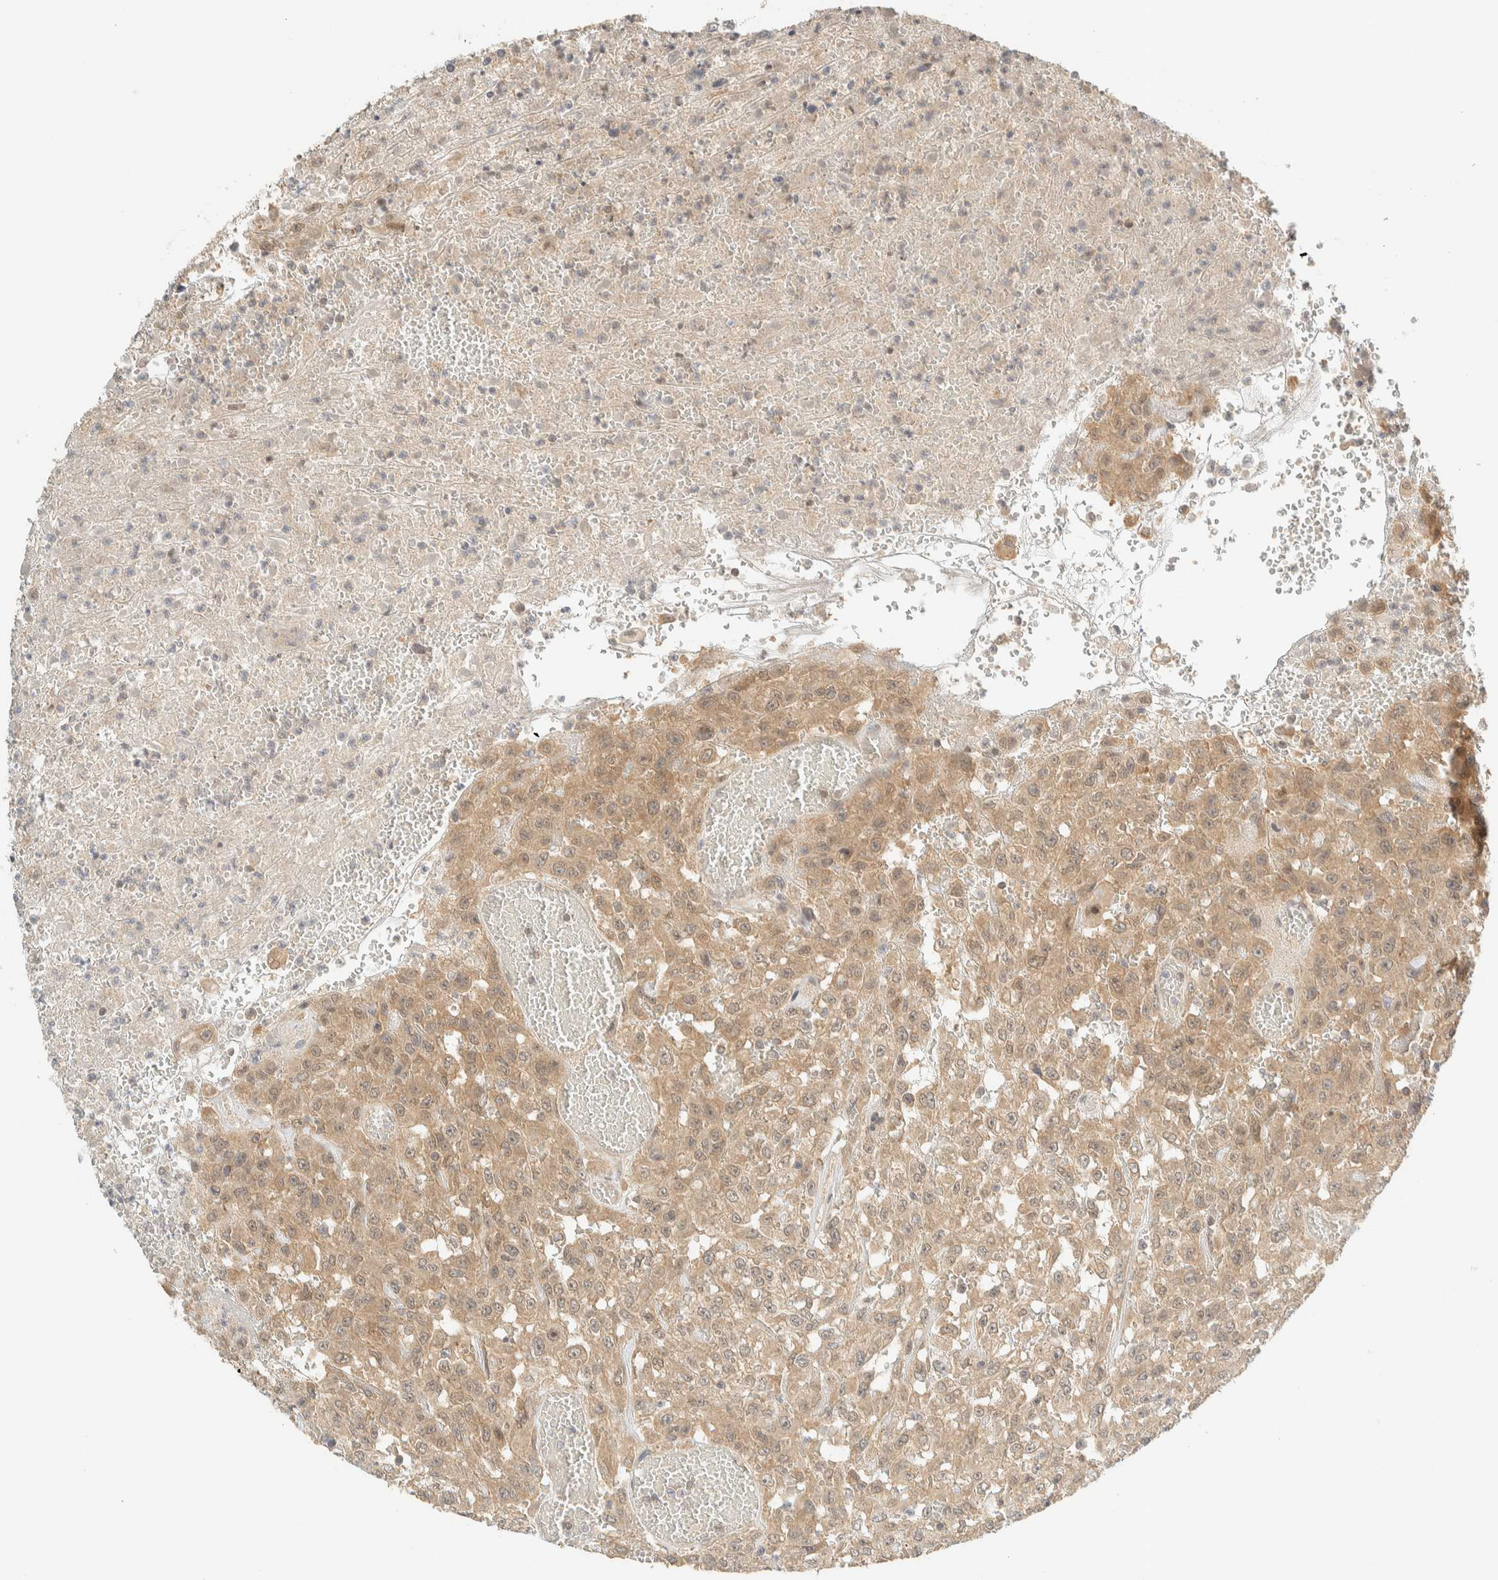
{"staining": {"intensity": "moderate", "quantity": ">75%", "location": "cytoplasmic/membranous"}, "tissue": "urothelial cancer", "cell_type": "Tumor cells", "image_type": "cancer", "snomed": [{"axis": "morphology", "description": "Urothelial carcinoma, High grade"}, {"axis": "topography", "description": "Urinary bladder"}], "caption": "Moderate cytoplasmic/membranous protein positivity is seen in approximately >75% of tumor cells in urothelial cancer.", "gene": "KIFAP3", "patient": {"sex": "male", "age": 46}}